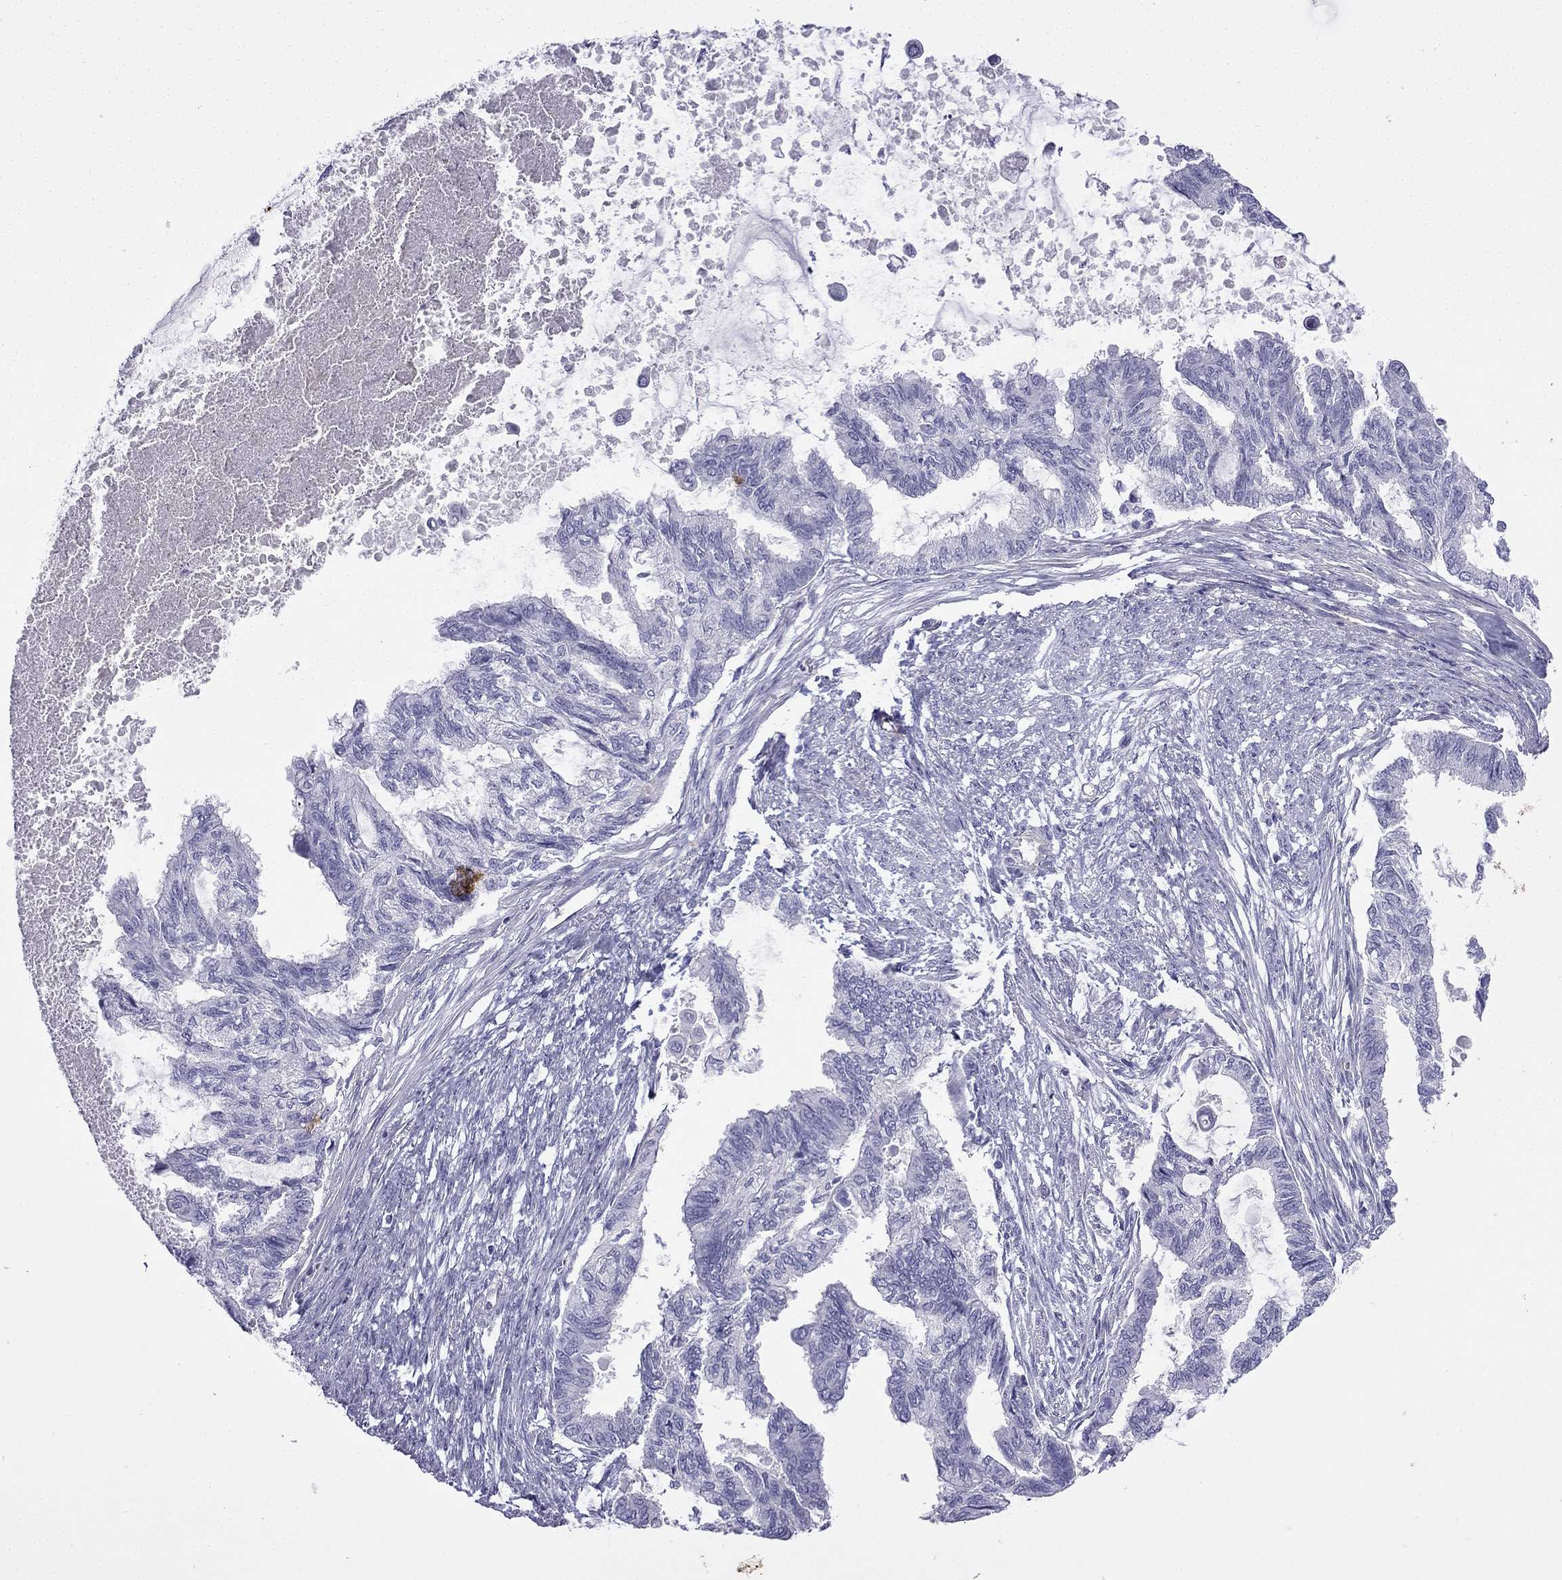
{"staining": {"intensity": "negative", "quantity": "none", "location": "none"}, "tissue": "endometrial cancer", "cell_type": "Tumor cells", "image_type": "cancer", "snomed": [{"axis": "morphology", "description": "Adenocarcinoma, NOS"}, {"axis": "topography", "description": "Endometrium"}], "caption": "IHC image of neoplastic tissue: human adenocarcinoma (endometrial) stained with DAB (3,3'-diaminobenzidine) shows no significant protein expression in tumor cells.", "gene": "GJA8", "patient": {"sex": "female", "age": 86}}